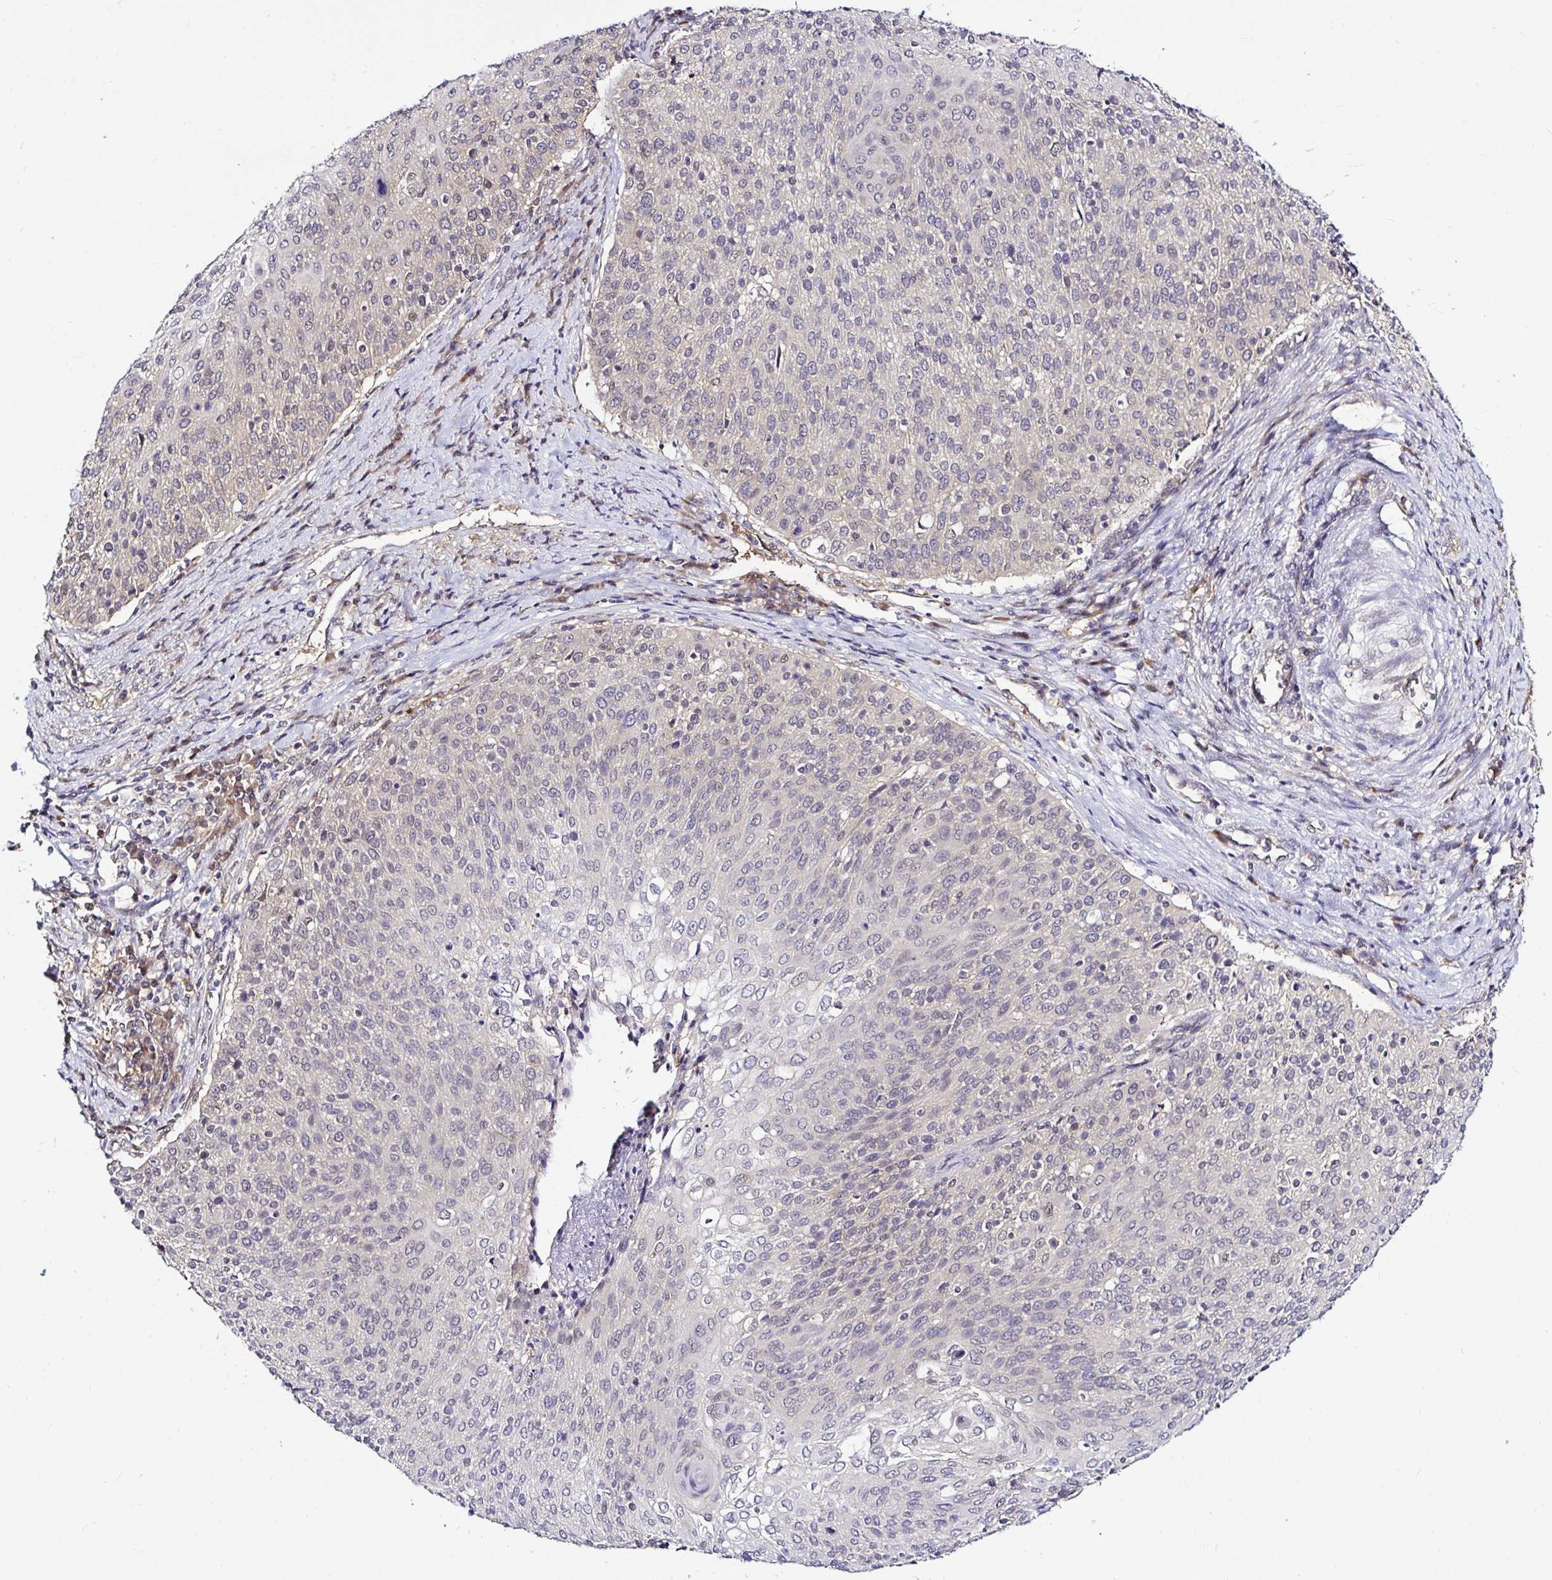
{"staining": {"intensity": "negative", "quantity": "none", "location": "none"}, "tissue": "cervical cancer", "cell_type": "Tumor cells", "image_type": "cancer", "snomed": [{"axis": "morphology", "description": "Squamous cell carcinoma, NOS"}, {"axis": "topography", "description": "Cervix"}], "caption": "There is no significant expression in tumor cells of squamous cell carcinoma (cervical).", "gene": "PSMD3", "patient": {"sex": "female", "age": 31}}